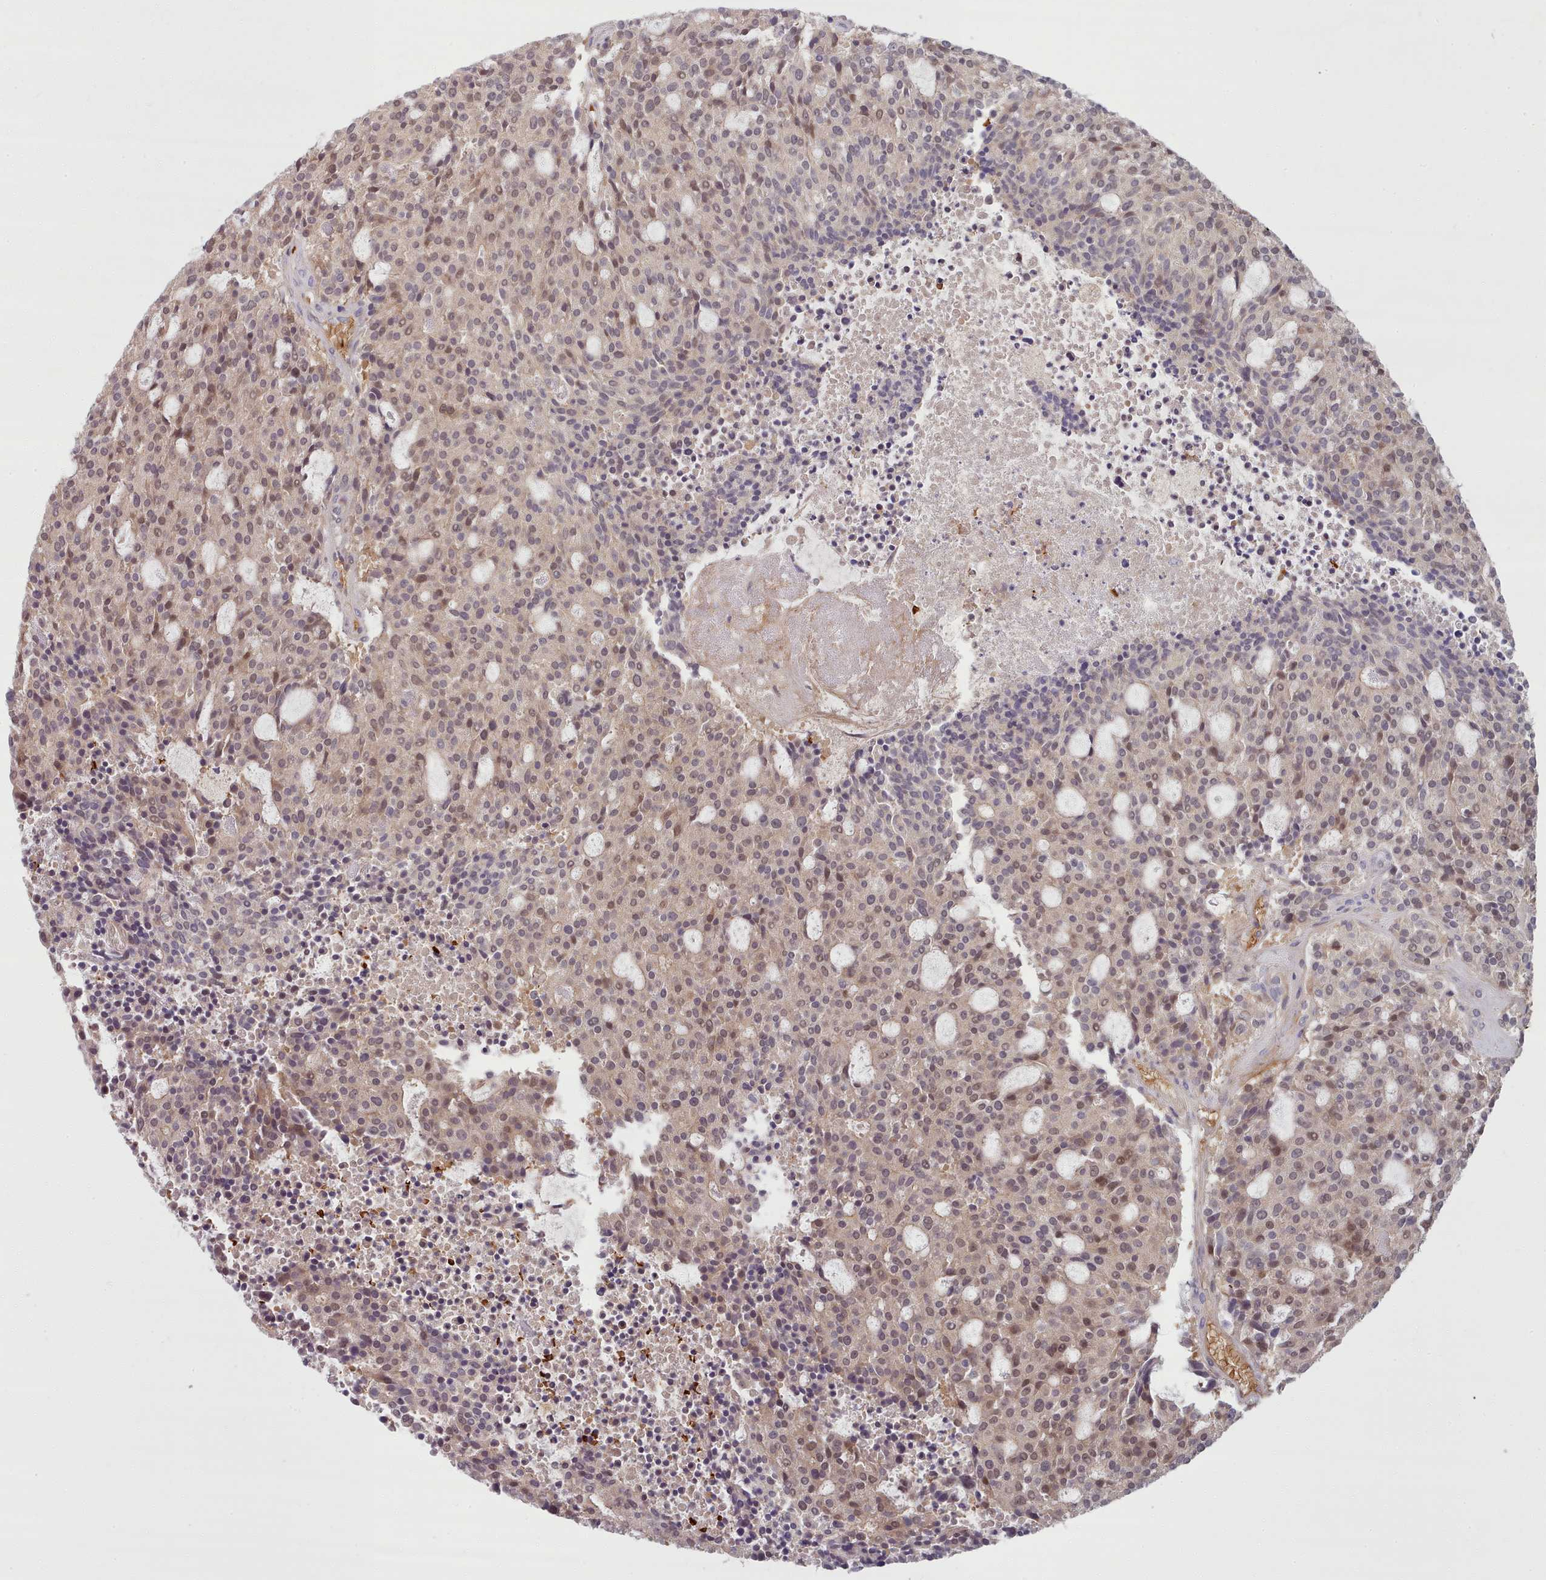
{"staining": {"intensity": "moderate", "quantity": ">75%", "location": "nuclear"}, "tissue": "carcinoid", "cell_type": "Tumor cells", "image_type": "cancer", "snomed": [{"axis": "morphology", "description": "Carcinoid, malignant, NOS"}, {"axis": "topography", "description": "Pancreas"}], "caption": "This image displays carcinoid stained with IHC to label a protein in brown. The nuclear of tumor cells show moderate positivity for the protein. Nuclei are counter-stained blue.", "gene": "CLNS1A", "patient": {"sex": "female", "age": 54}}